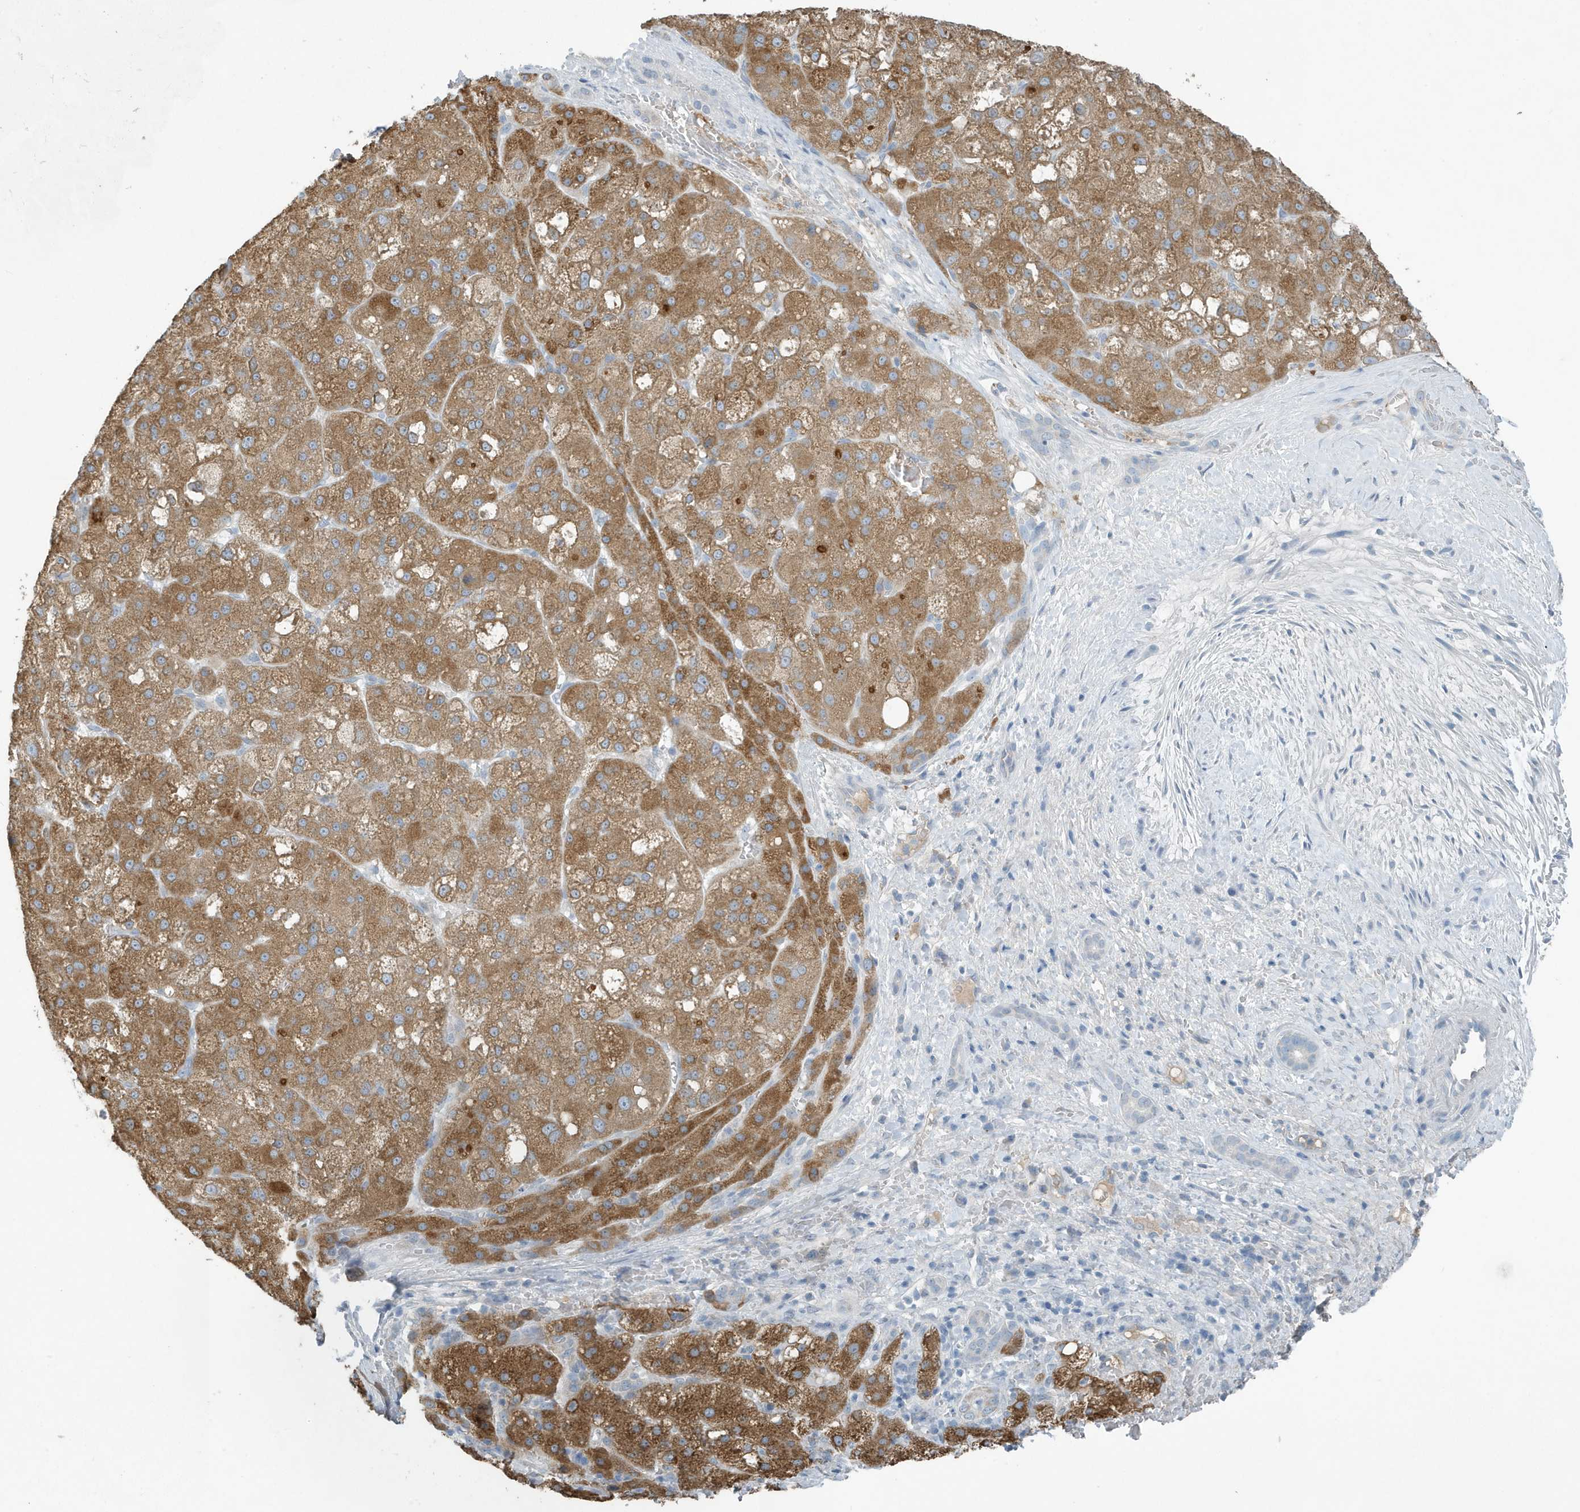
{"staining": {"intensity": "moderate", "quantity": ">75%", "location": "cytoplasmic/membranous"}, "tissue": "liver cancer", "cell_type": "Tumor cells", "image_type": "cancer", "snomed": [{"axis": "morphology", "description": "Carcinoma, Hepatocellular, NOS"}, {"axis": "topography", "description": "Liver"}], "caption": "Liver cancer (hepatocellular carcinoma) was stained to show a protein in brown. There is medium levels of moderate cytoplasmic/membranous staining in about >75% of tumor cells.", "gene": "UGT2B4", "patient": {"sex": "male", "age": 57}}